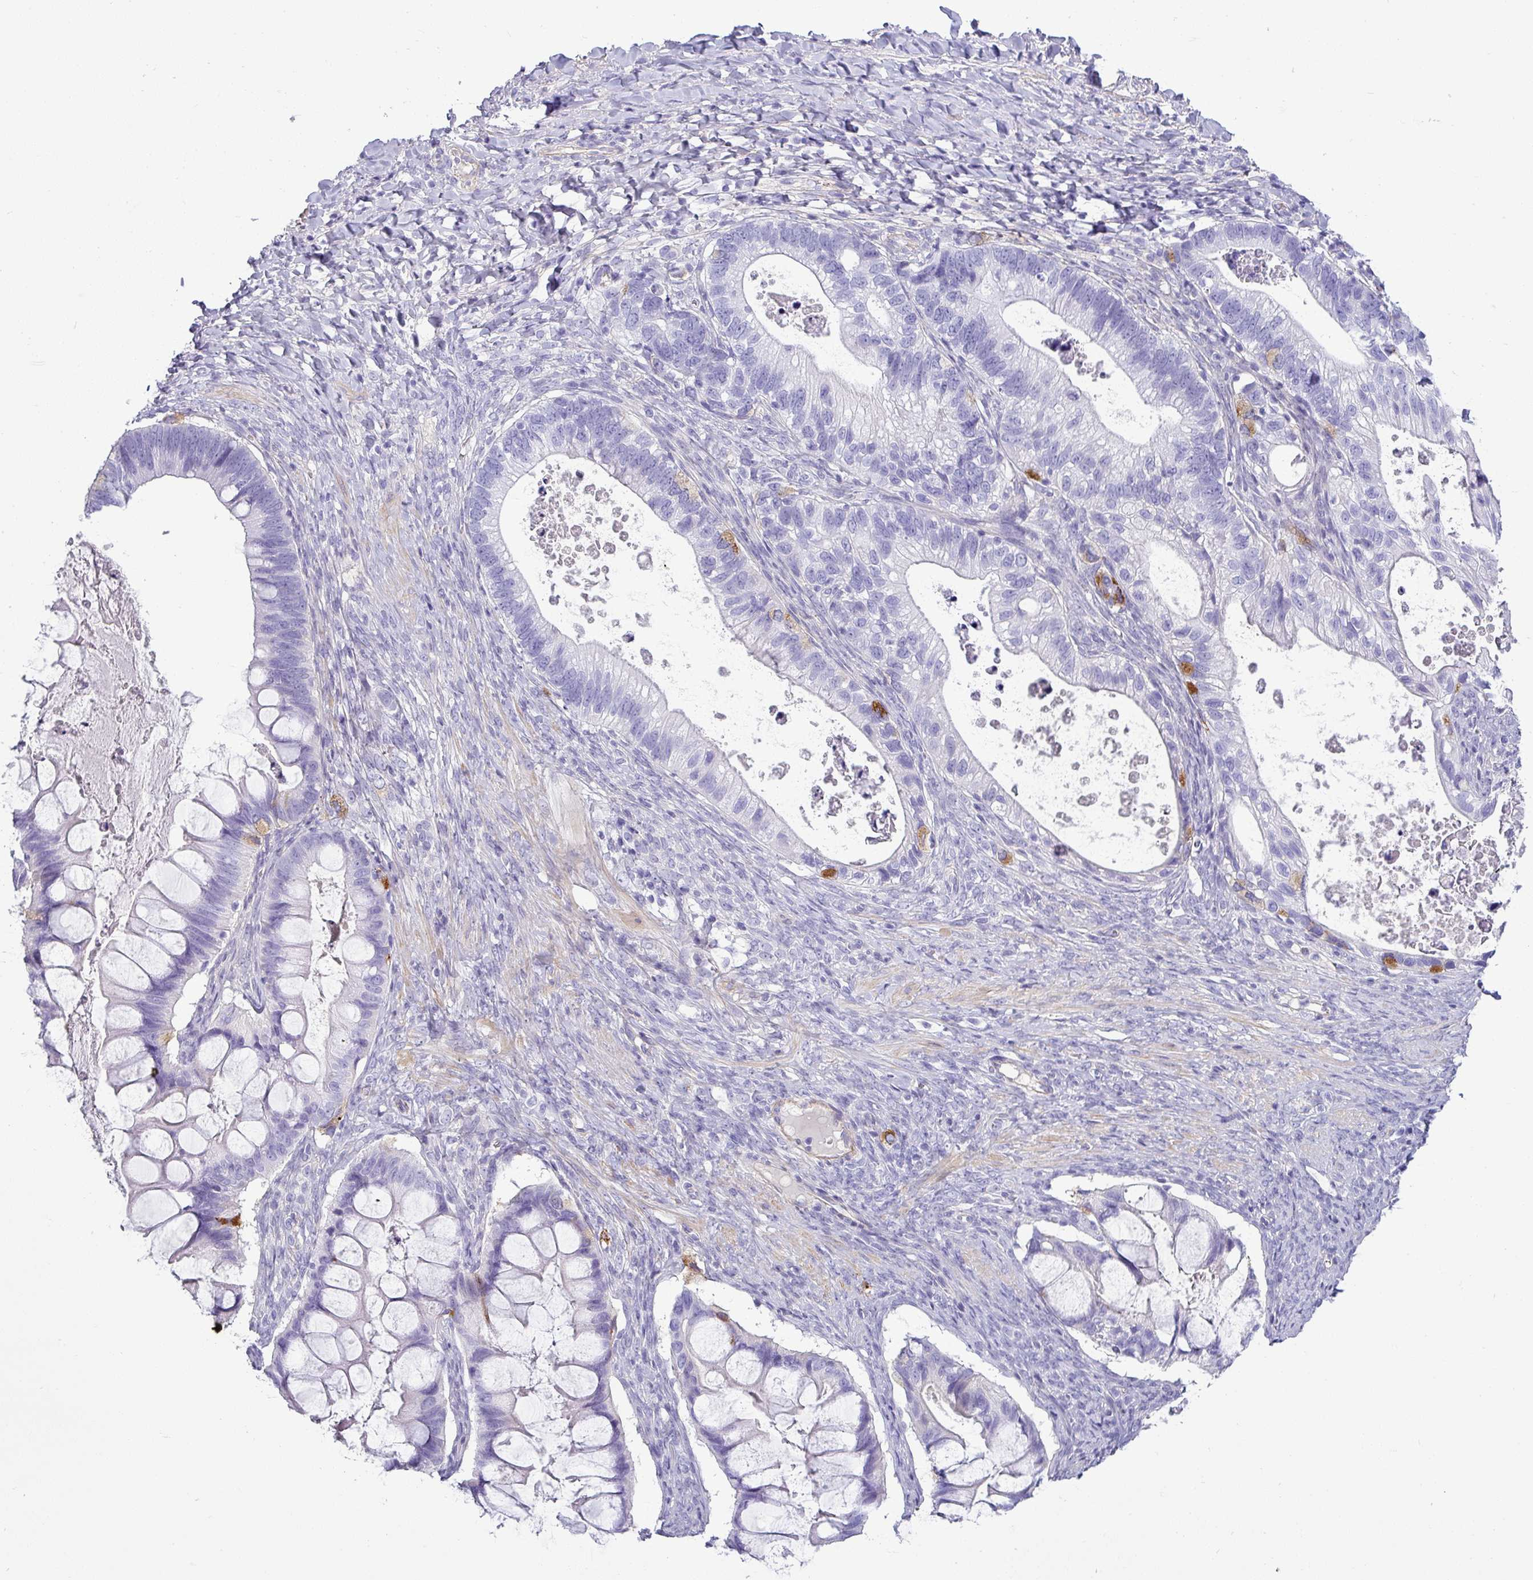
{"staining": {"intensity": "moderate", "quantity": "<25%", "location": "cytoplasmic/membranous"}, "tissue": "ovarian cancer", "cell_type": "Tumor cells", "image_type": "cancer", "snomed": [{"axis": "morphology", "description": "Cystadenocarcinoma, mucinous, NOS"}, {"axis": "topography", "description": "Ovary"}], "caption": "This is a histology image of IHC staining of ovarian cancer (mucinous cystadenocarcinoma), which shows moderate positivity in the cytoplasmic/membranous of tumor cells.", "gene": "VCX2", "patient": {"sex": "female", "age": 61}}